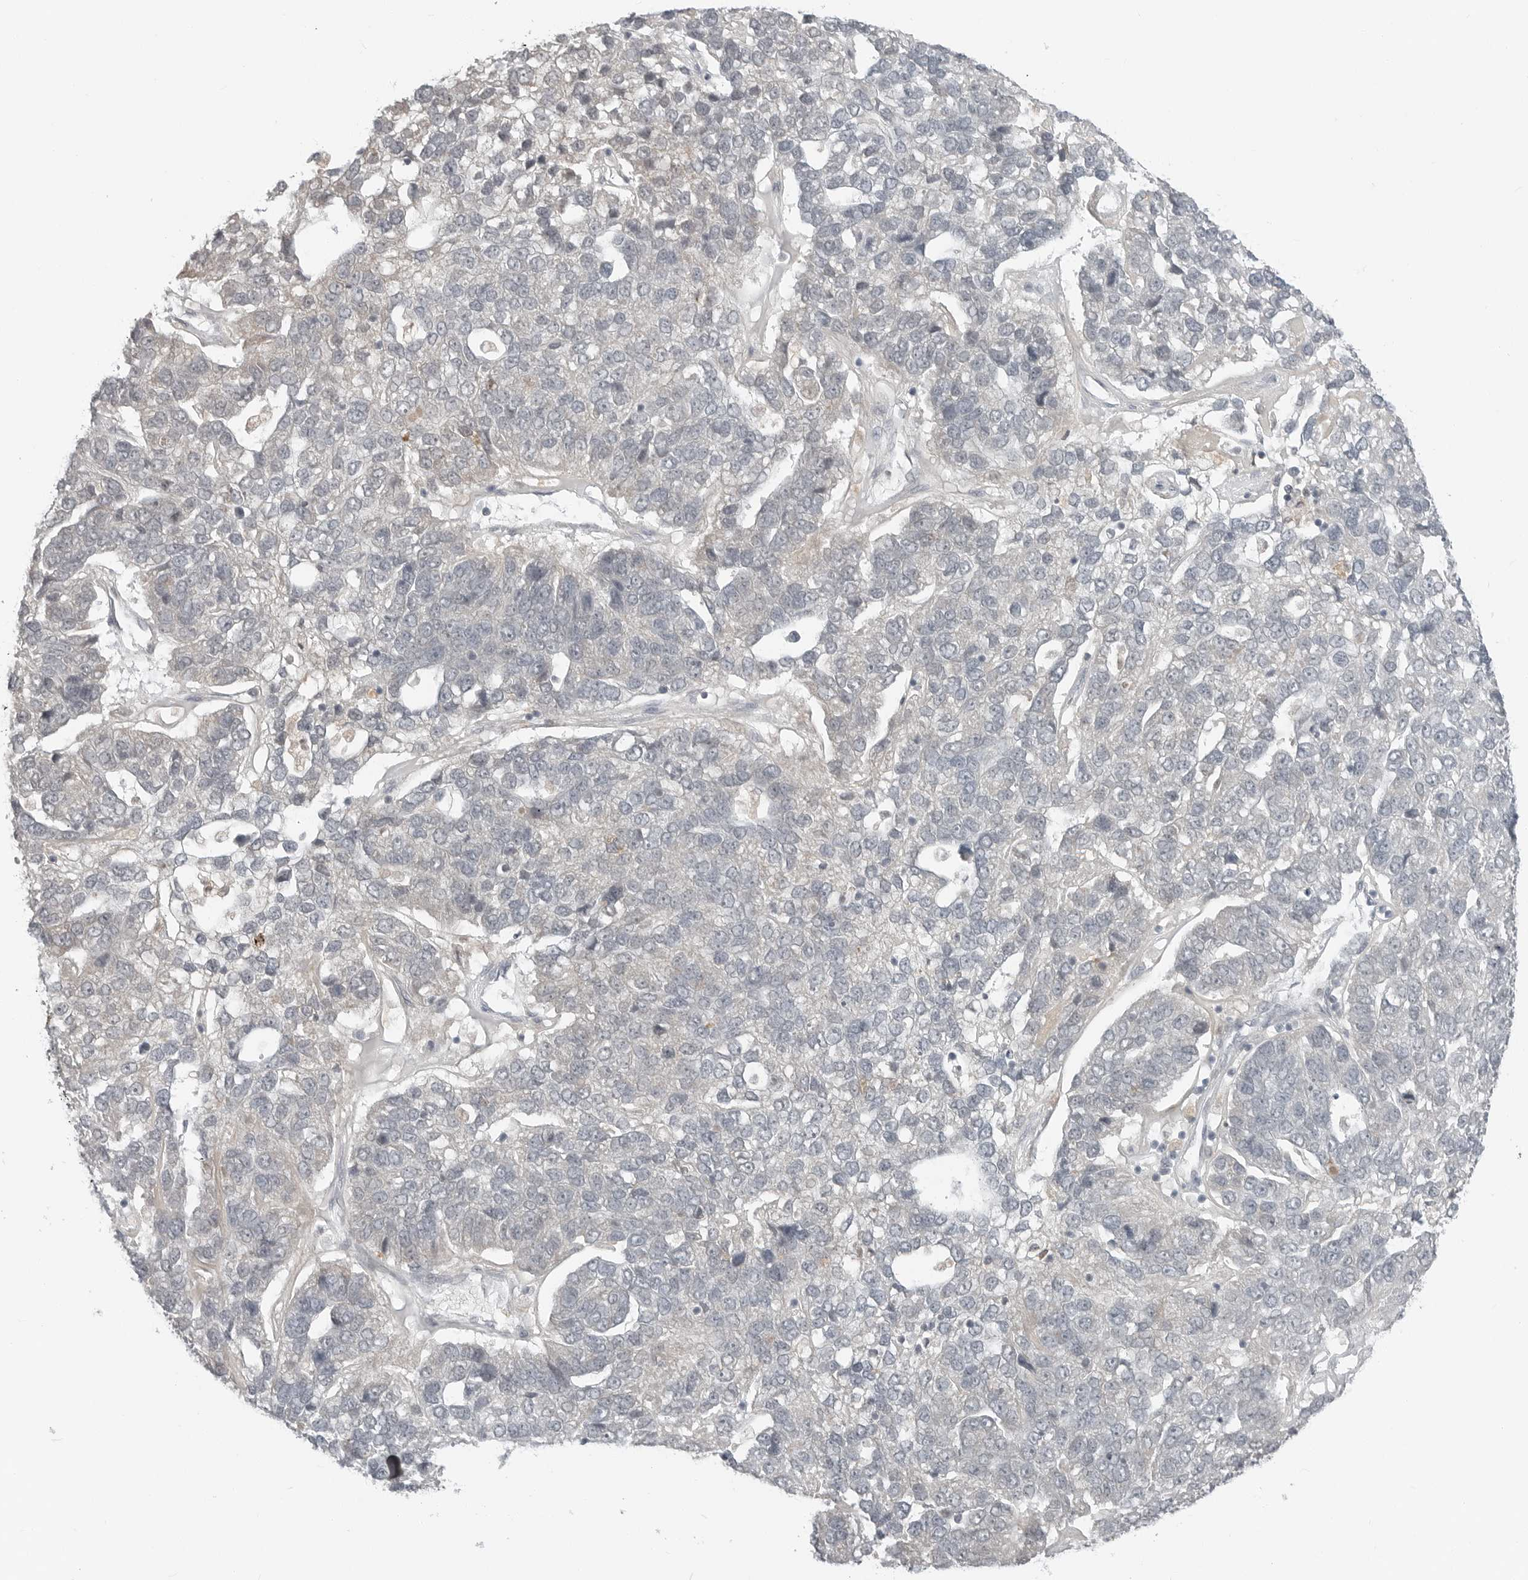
{"staining": {"intensity": "negative", "quantity": "none", "location": "none"}, "tissue": "pancreatic cancer", "cell_type": "Tumor cells", "image_type": "cancer", "snomed": [{"axis": "morphology", "description": "Adenocarcinoma, NOS"}, {"axis": "topography", "description": "Pancreas"}], "caption": "Immunohistochemistry photomicrograph of neoplastic tissue: human adenocarcinoma (pancreatic) stained with DAB (3,3'-diaminobenzidine) reveals no significant protein positivity in tumor cells.", "gene": "FCRLB", "patient": {"sex": "female", "age": 61}}